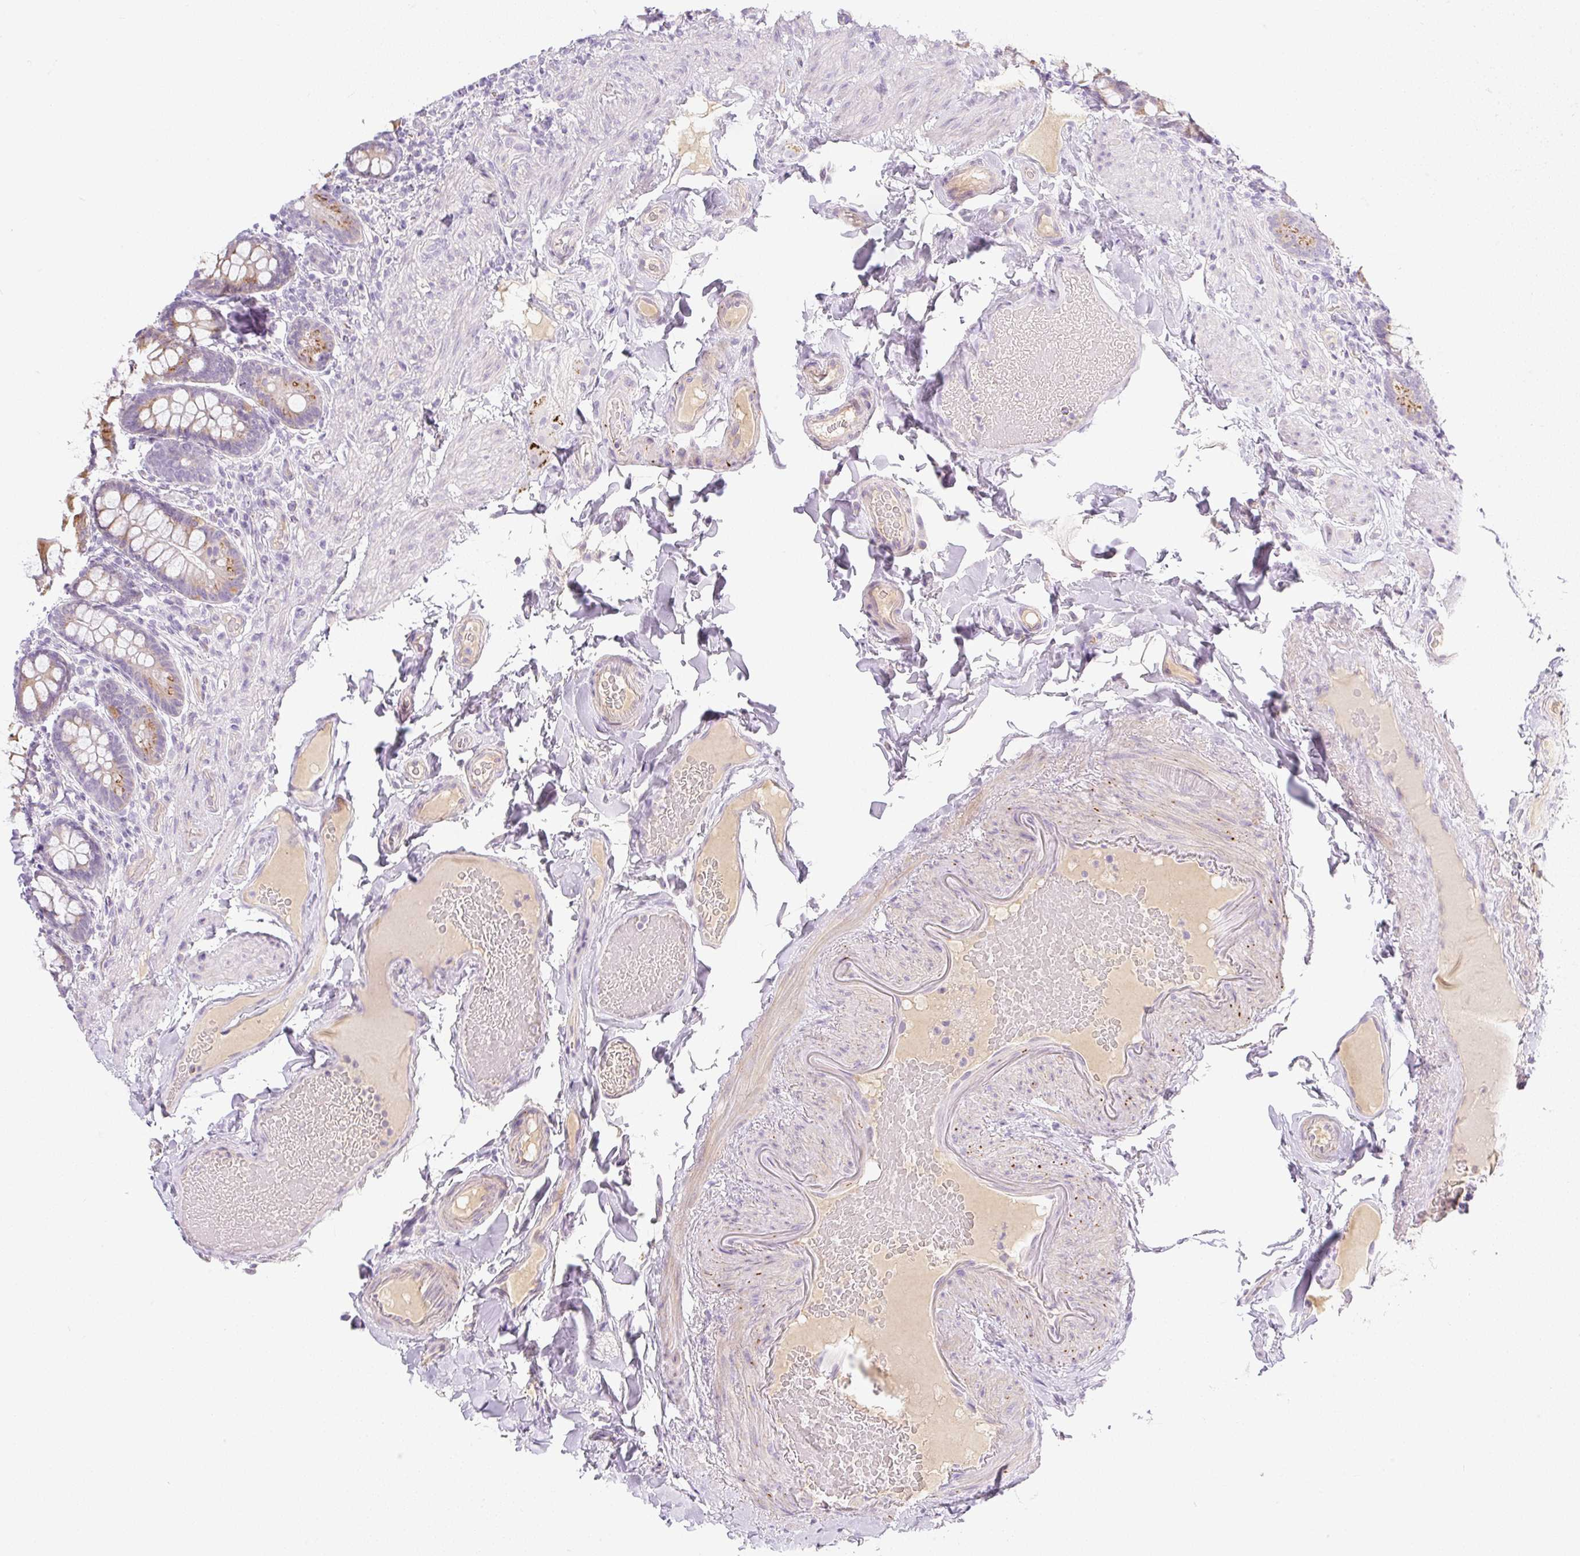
{"staining": {"intensity": "strong", "quantity": "25%-75%", "location": "cytoplasmic/membranous"}, "tissue": "small intestine", "cell_type": "Glandular cells", "image_type": "normal", "snomed": [{"axis": "morphology", "description": "Normal tissue, NOS"}, {"axis": "topography", "description": "Small intestine"}], "caption": "Brown immunohistochemical staining in benign small intestine reveals strong cytoplasmic/membranous expression in about 25%-75% of glandular cells.", "gene": "MIA2", "patient": {"sex": "male", "age": 70}}